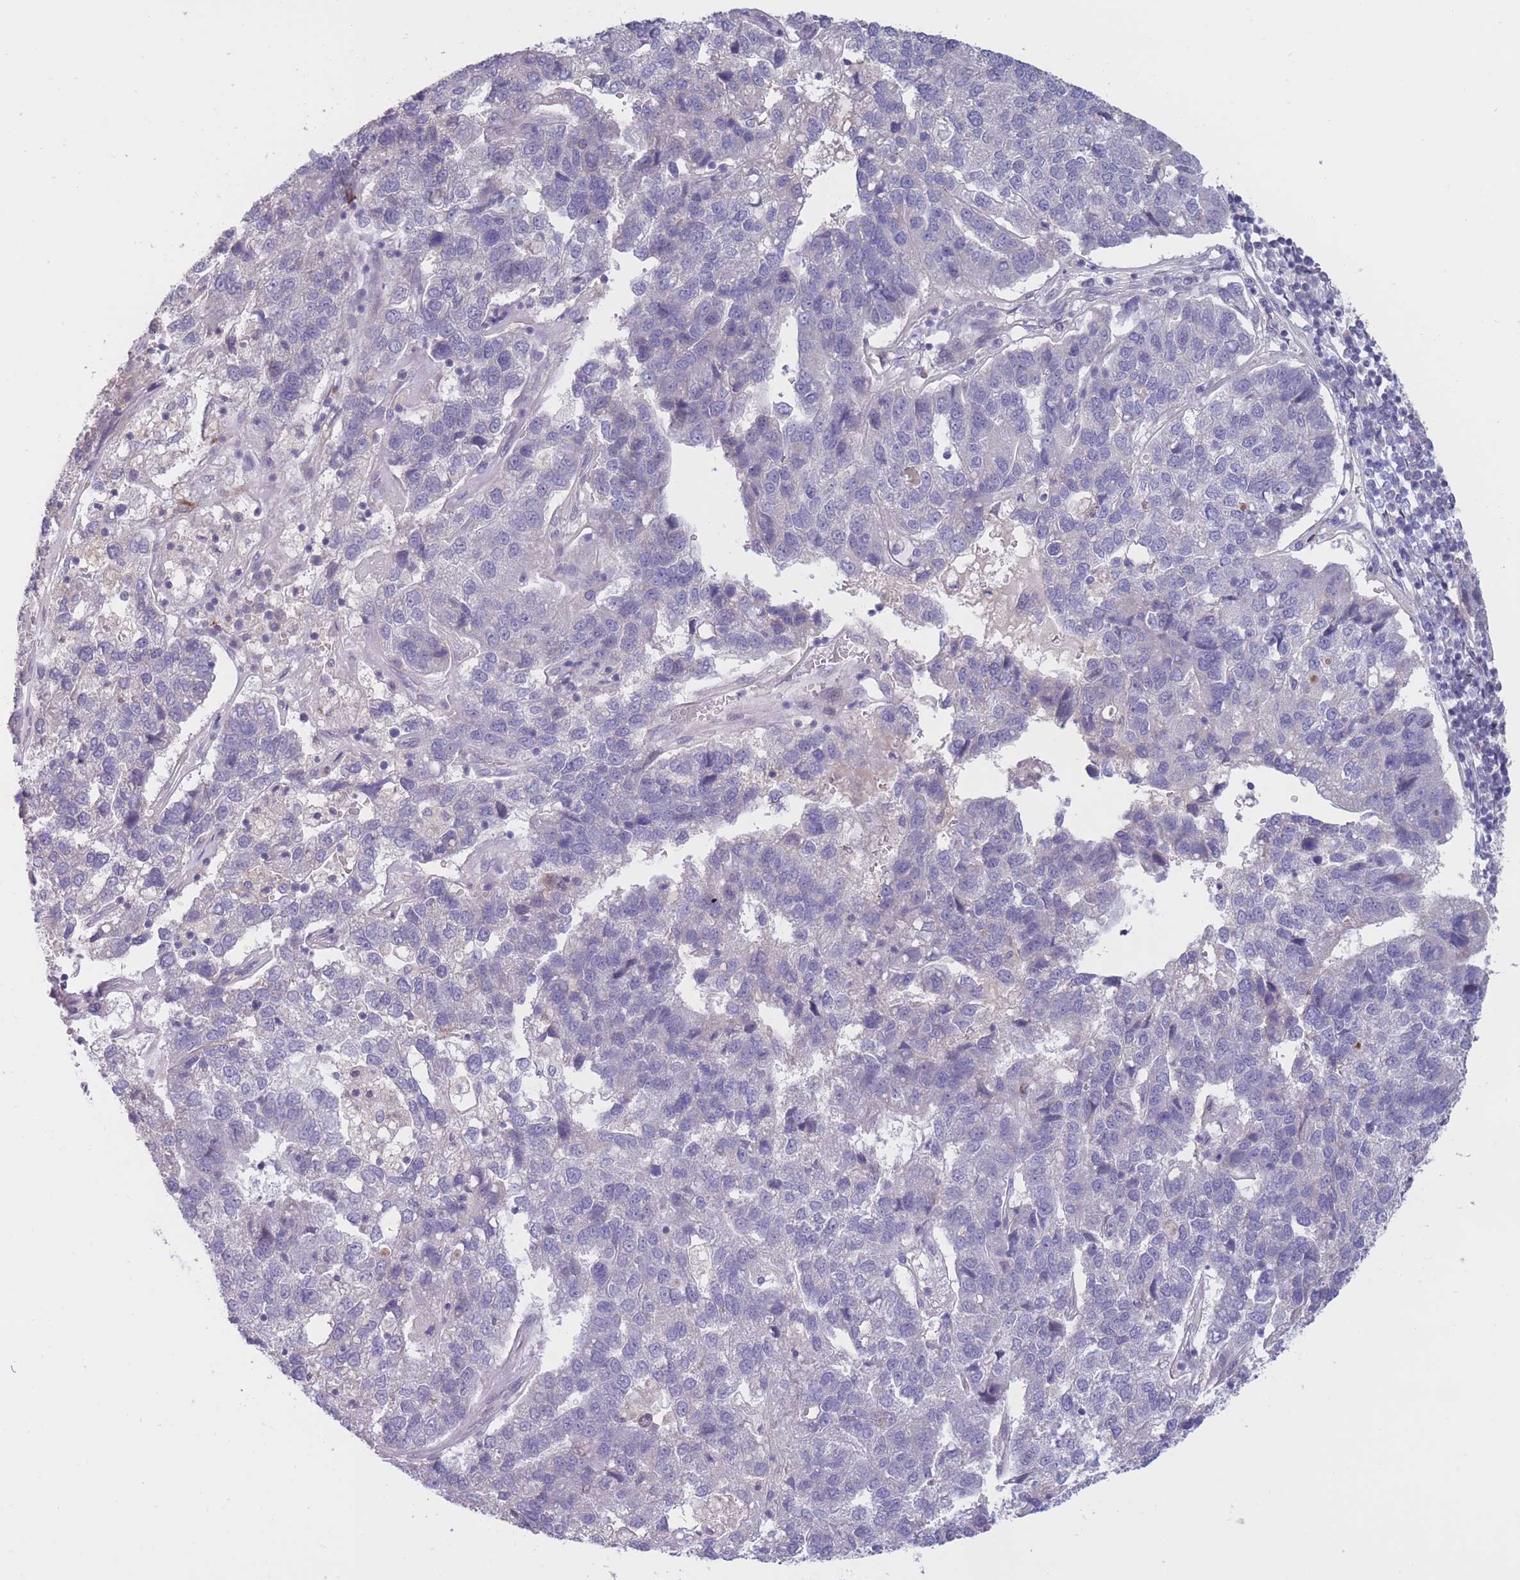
{"staining": {"intensity": "negative", "quantity": "none", "location": "none"}, "tissue": "pancreatic cancer", "cell_type": "Tumor cells", "image_type": "cancer", "snomed": [{"axis": "morphology", "description": "Adenocarcinoma, NOS"}, {"axis": "topography", "description": "Pancreas"}], "caption": "This is a histopathology image of immunohistochemistry staining of pancreatic adenocarcinoma, which shows no positivity in tumor cells.", "gene": "CCNQ", "patient": {"sex": "female", "age": 61}}